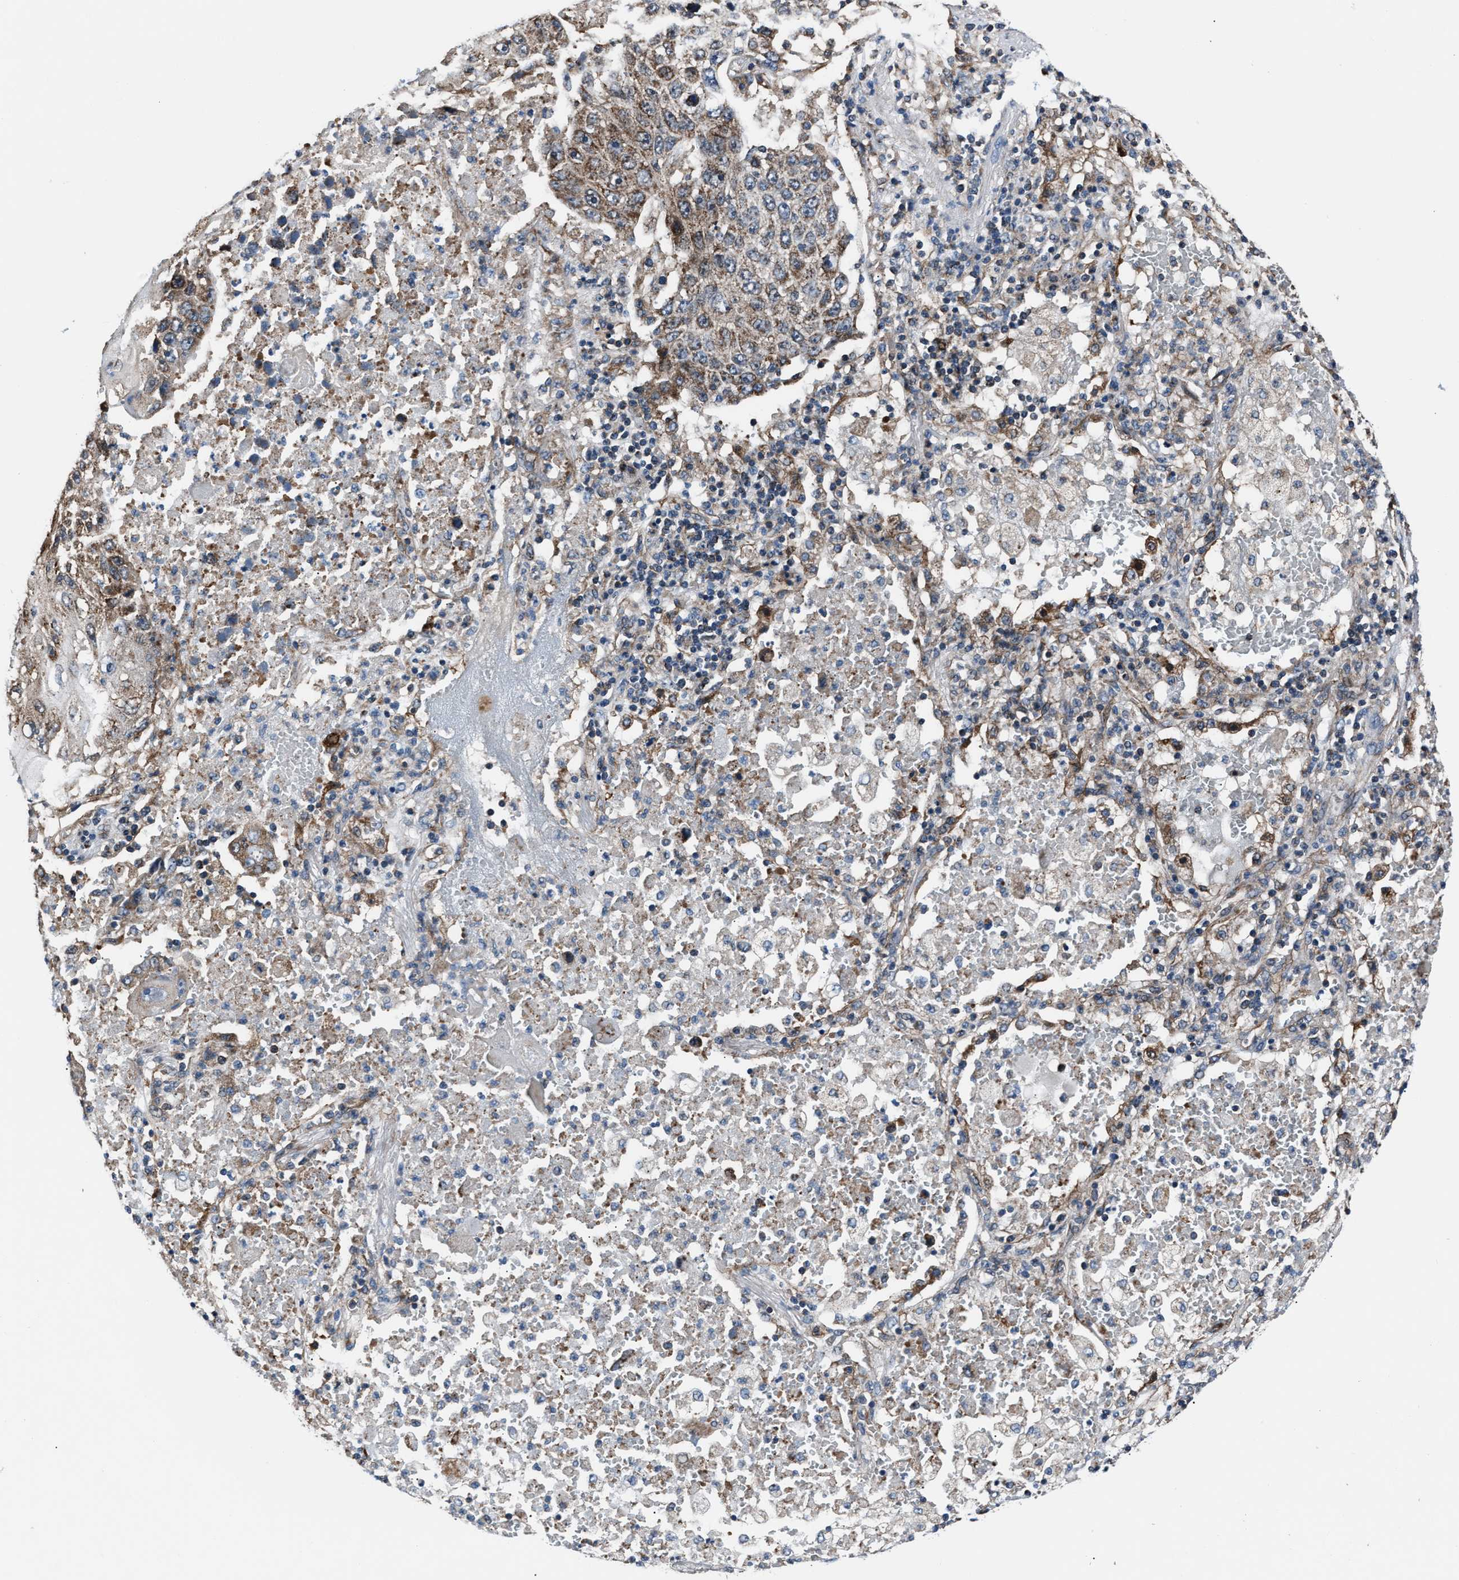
{"staining": {"intensity": "weak", "quantity": ">75%", "location": "cytoplasmic/membranous"}, "tissue": "lung cancer", "cell_type": "Tumor cells", "image_type": "cancer", "snomed": [{"axis": "morphology", "description": "Squamous cell carcinoma, NOS"}, {"axis": "topography", "description": "Lung"}], "caption": "Approximately >75% of tumor cells in human lung cancer reveal weak cytoplasmic/membranous protein positivity as visualized by brown immunohistochemical staining.", "gene": "GGCT", "patient": {"sex": "male", "age": 61}}